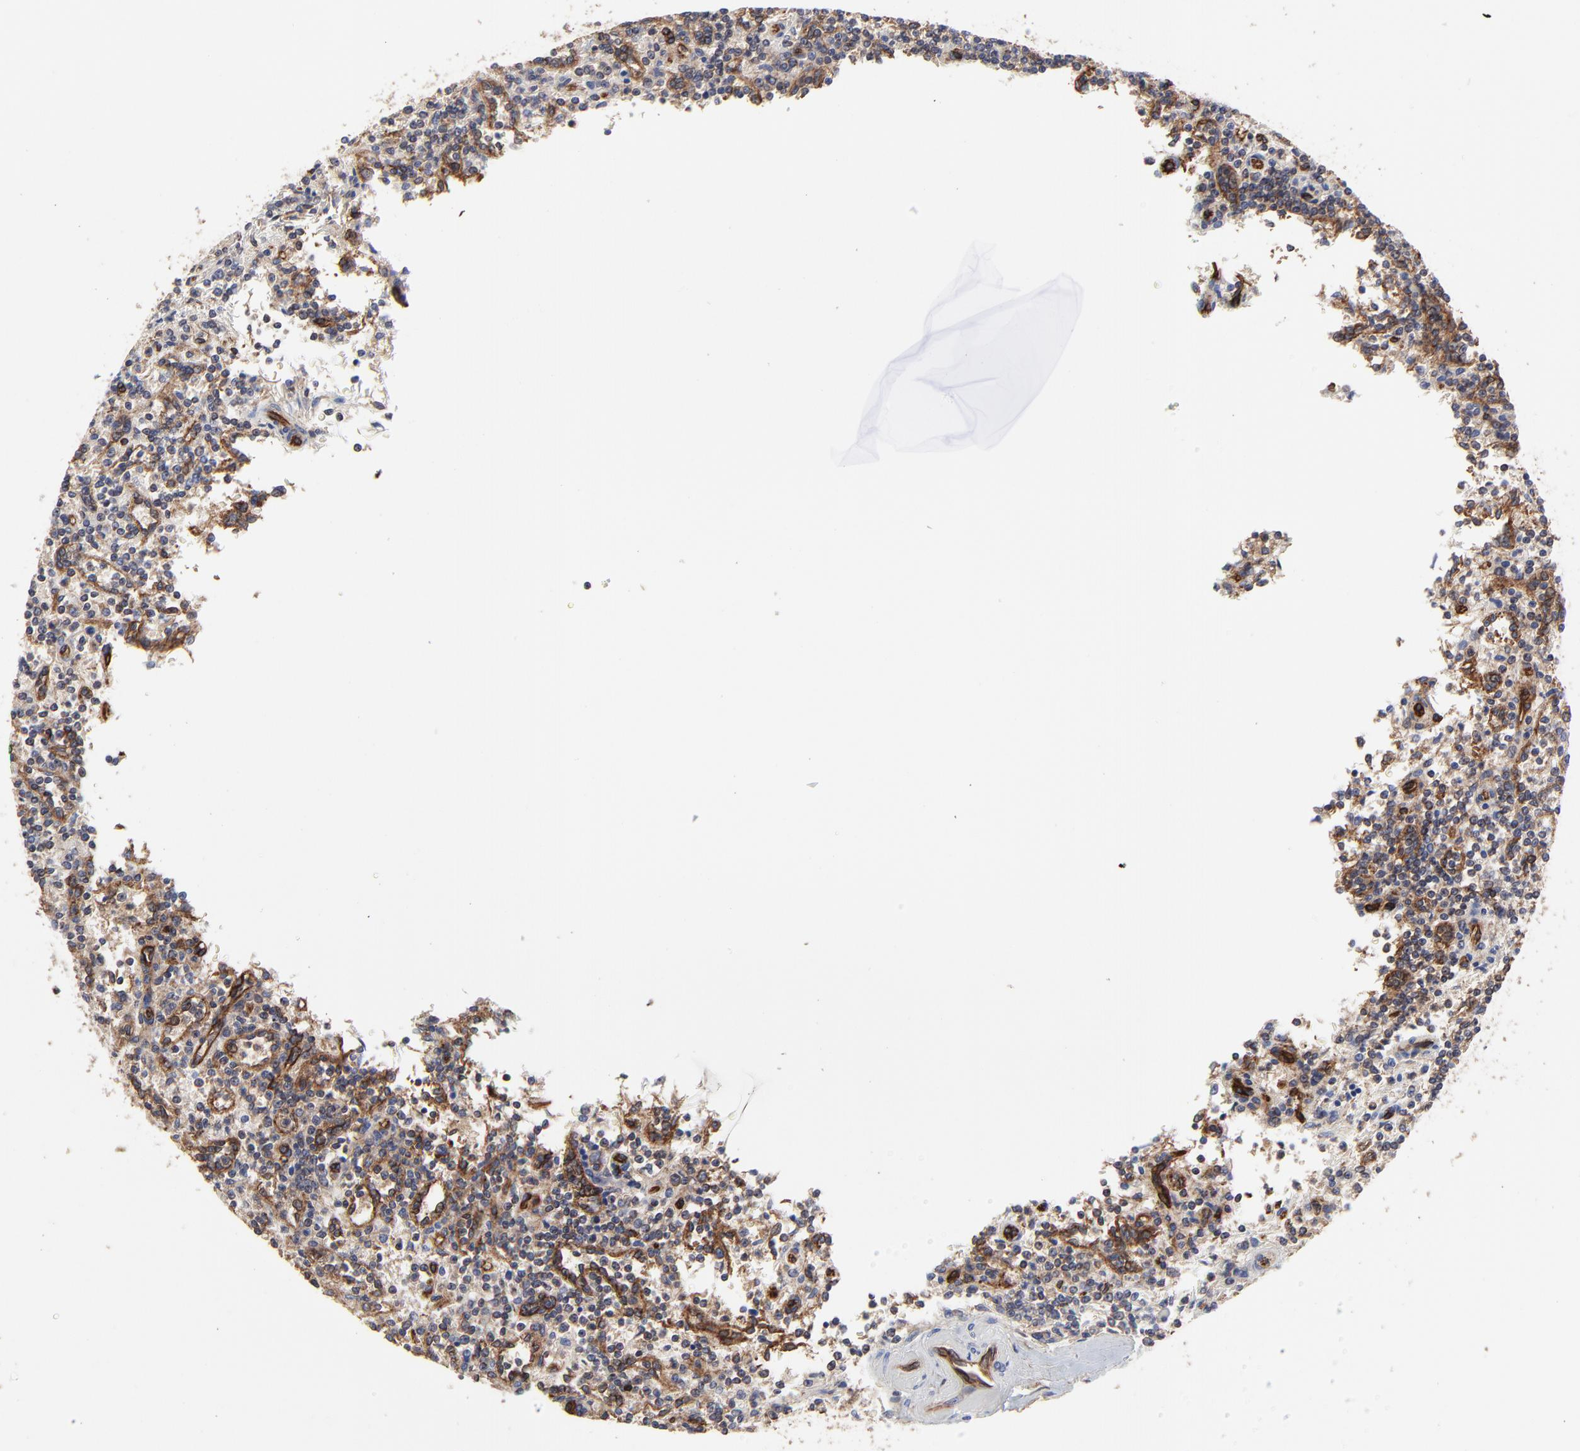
{"staining": {"intensity": "weak", "quantity": "<25%", "location": "cytoplasmic/membranous"}, "tissue": "lymphoma", "cell_type": "Tumor cells", "image_type": "cancer", "snomed": [{"axis": "morphology", "description": "Malignant lymphoma, non-Hodgkin's type, Low grade"}, {"axis": "topography", "description": "Spleen"}], "caption": "This is a photomicrograph of IHC staining of malignant lymphoma, non-Hodgkin's type (low-grade), which shows no positivity in tumor cells.", "gene": "ARMT1", "patient": {"sex": "male", "age": 73}}